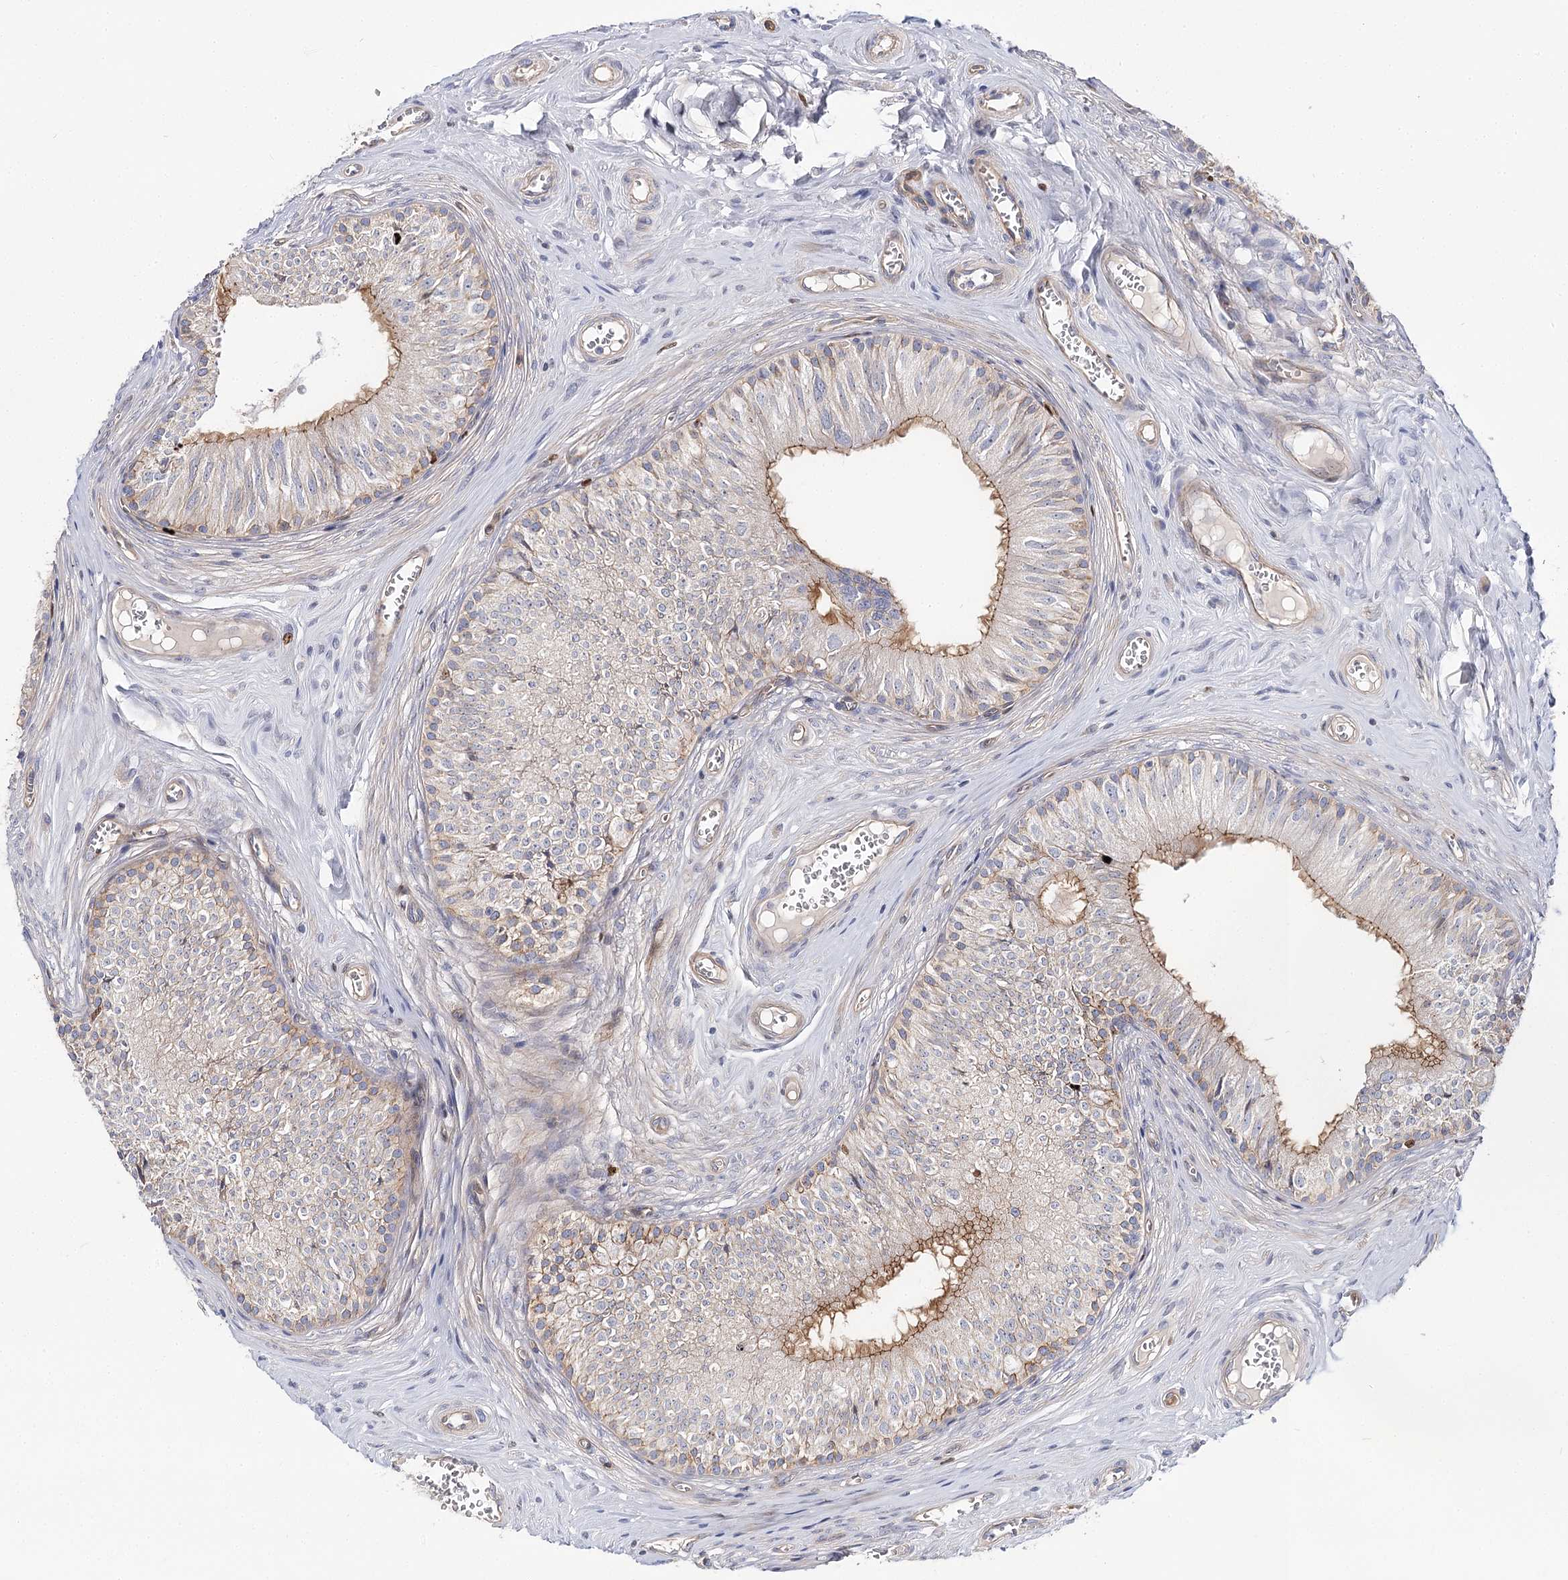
{"staining": {"intensity": "moderate", "quantity": "<25%", "location": "cytoplasmic/membranous"}, "tissue": "epididymis", "cell_type": "Glandular cells", "image_type": "normal", "snomed": [{"axis": "morphology", "description": "Normal tissue, NOS"}, {"axis": "topography", "description": "Epididymis"}], "caption": "Benign epididymis exhibits moderate cytoplasmic/membranous staining in approximately <25% of glandular cells.", "gene": "C11orf52", "patient": {"sex": "male", "age": 46}}